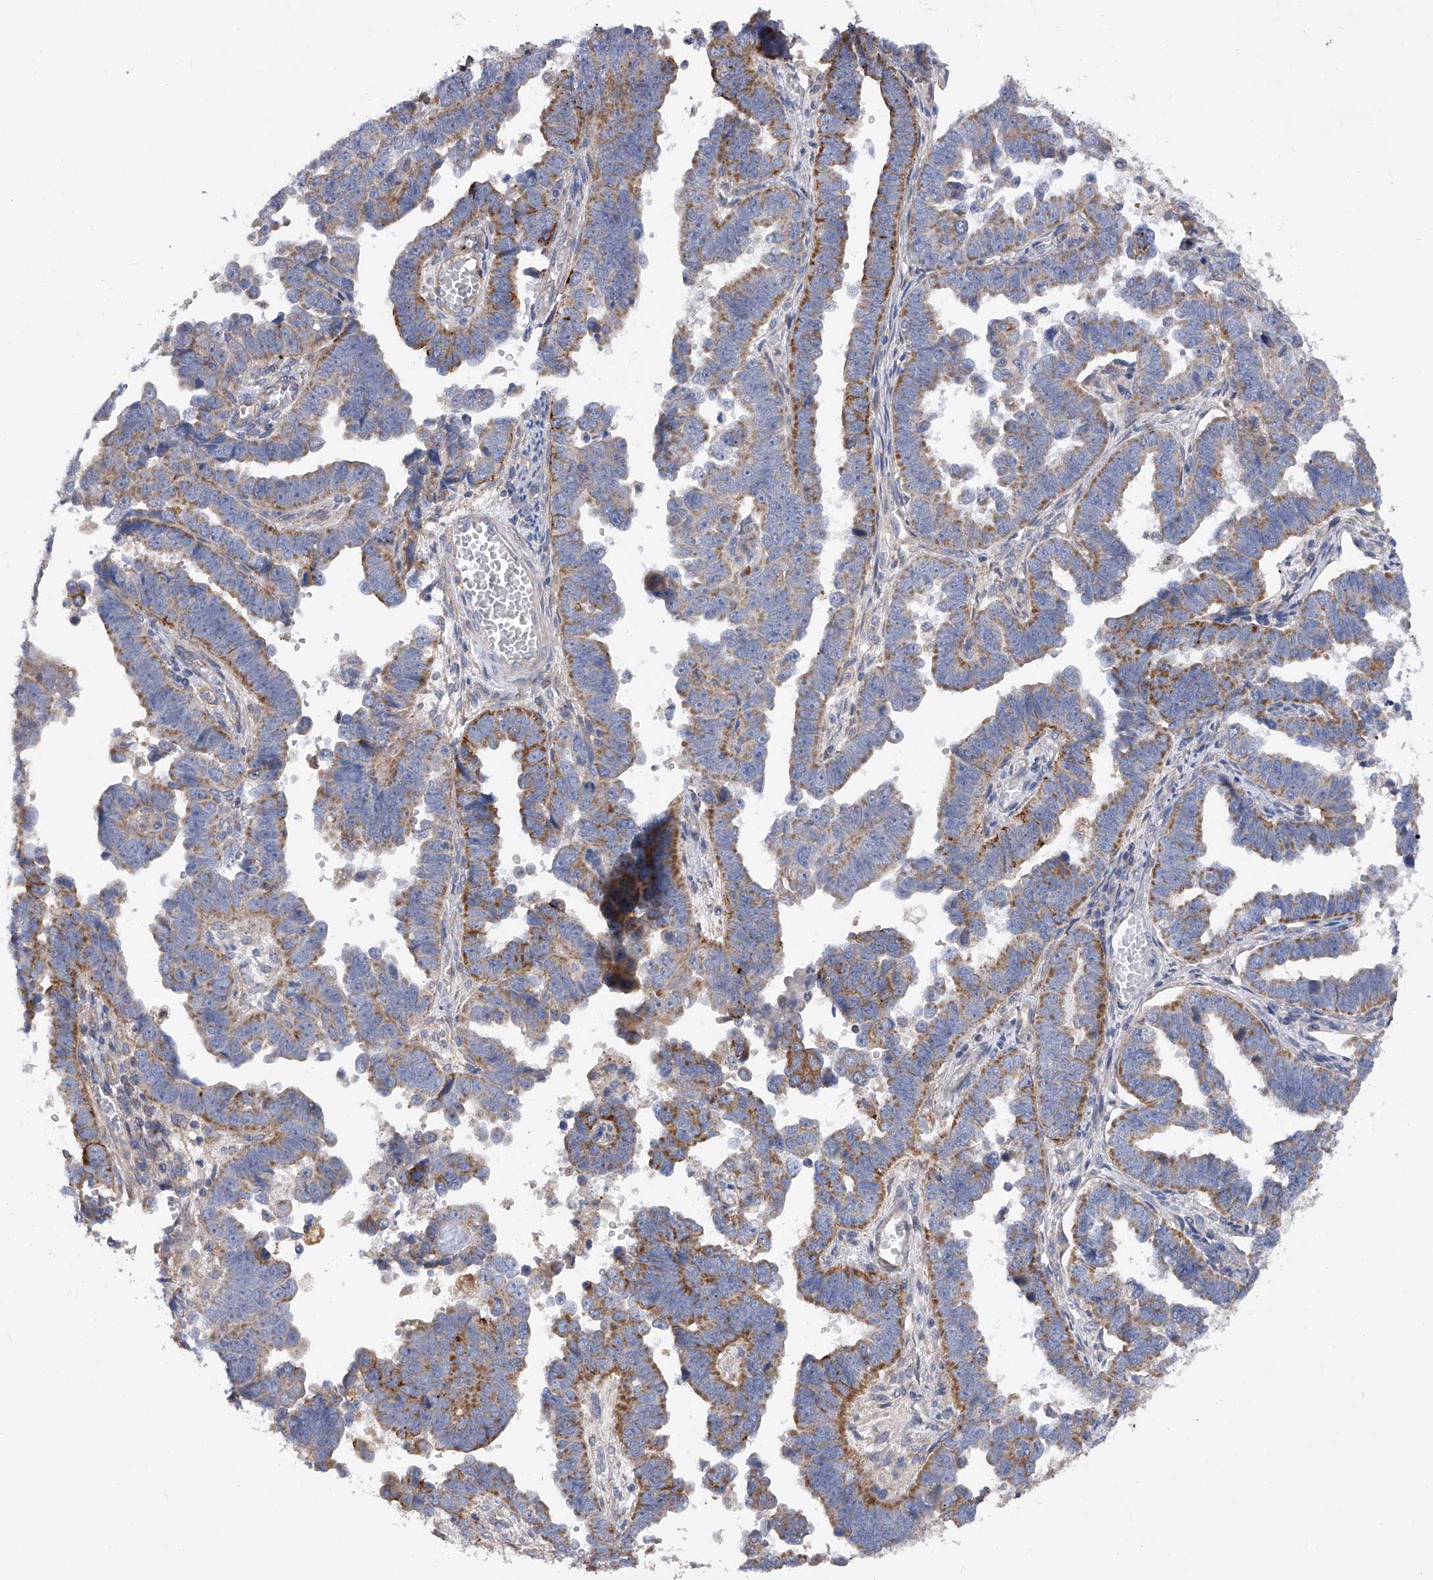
{"staining": {"intensity": "moderate", "quantity": ">75%", "location": "cytoplasmic/membranous"}, "tissue": "endometrial cancer", "cell_type": "Tumor cells", "image_type": "cancer", "snomed": [{"axis": "morphology", "description": "Adenocarcinoma, NOS"}, {"axis": "topography", "description": "Endometrium"}], "caption": "This is an image of immunohistochemistry staining of endometrial cancer, which shows moderate positivity in the cytoplasmic/membranous of tumor cells.", "gene": "PDSS2", "patient": {"sex": "female", "age": 75}}